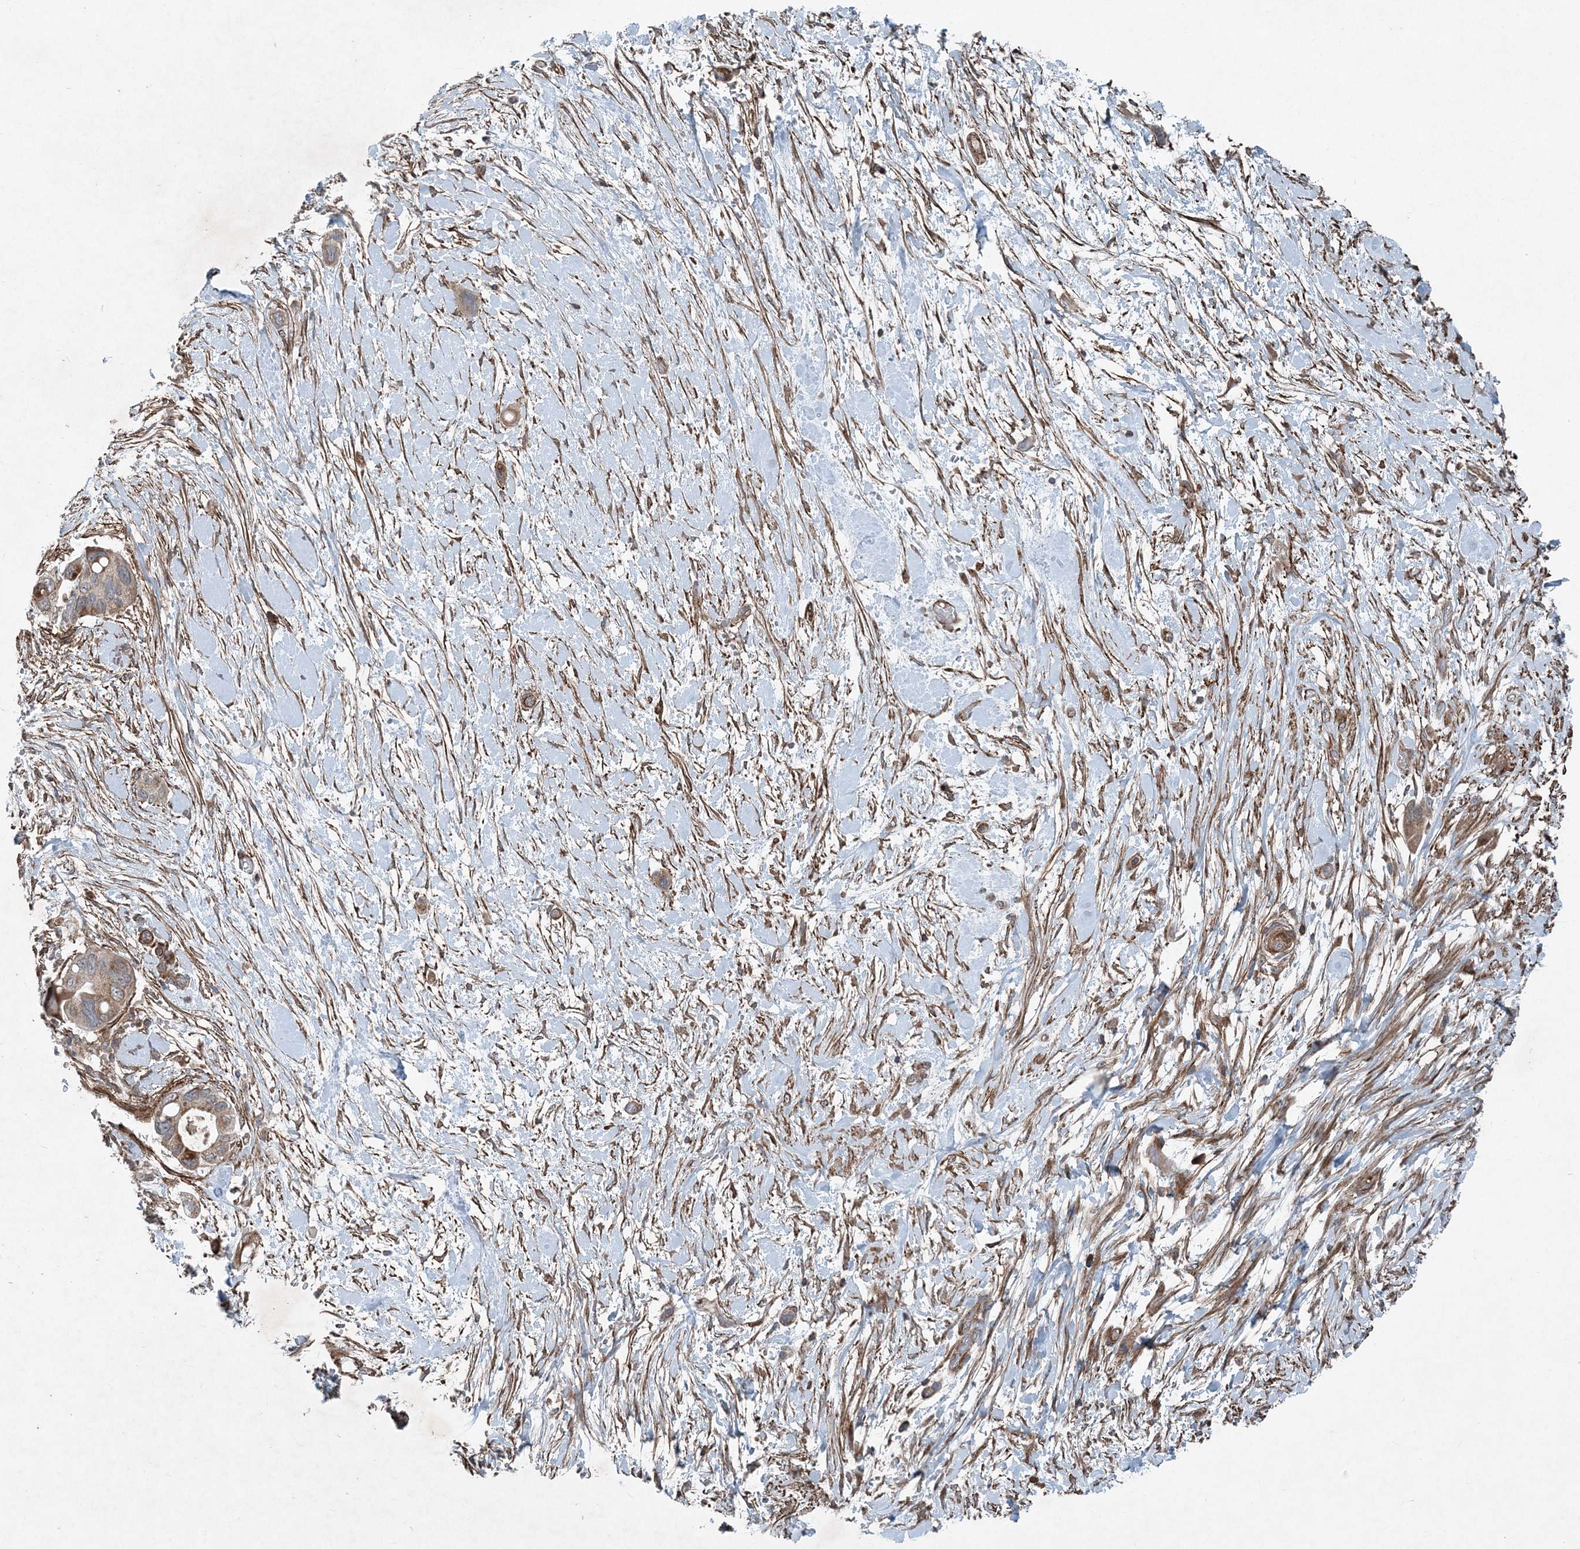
{"staining": {"intensity": "weak", "quantity": ">75%", "location": "cytoplasmic/membranous"}, "tissue": "pancreatic cancer", "cell_type": "Tumor cells", "image_type": "cancer", "snomed": [{"axis": "morphology", "description": "Adenocarcinoma, NOS"}, {"axis": "topography", "description": "Pancreas"}], "caption": "Protein staining demonstrates weak cytoplasmic/membranous expression in about >75% of tumor cells in pancreatic cancer (adenocarcinoma).", "gene": "NDUFA2", "patient": {"sex": "male", "age": 68}}